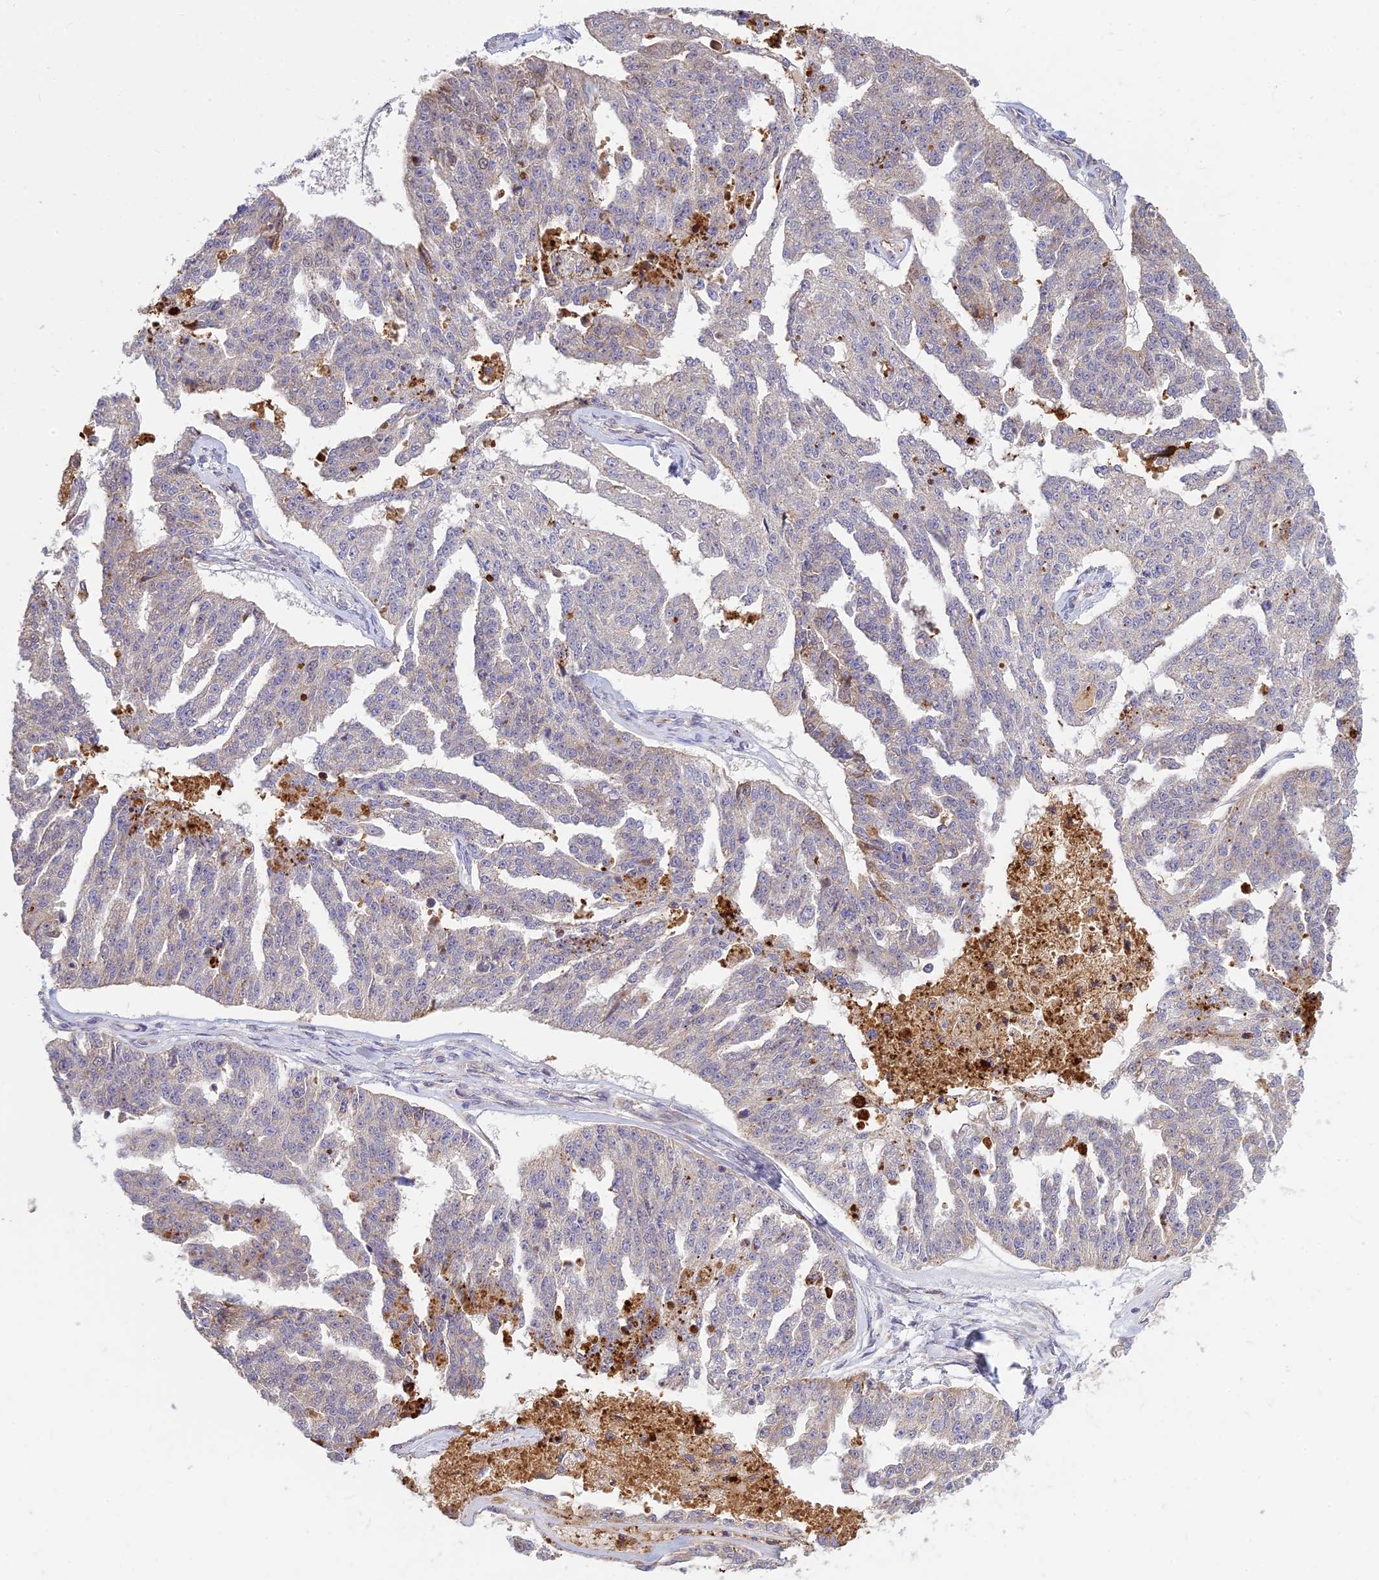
{"staining": {"intensity": "negative", "quantity": "none", "location": "none"}, "tissue": "ovarian cancer", "cell_type": "Tumor cells", "image_type": "cancer", "snomed": [{"axis": "morphology", "description": "Cystadenocarcinoma, serous, NOS"}, {"axis": "topography", "description": "Ovary"}], "caption": "The image displays no staining of tumor cells in serous cystadenocarcinoma (ovarian).", "gene": "ASPDH", "patient": {"sex": "female", "age": 58}}